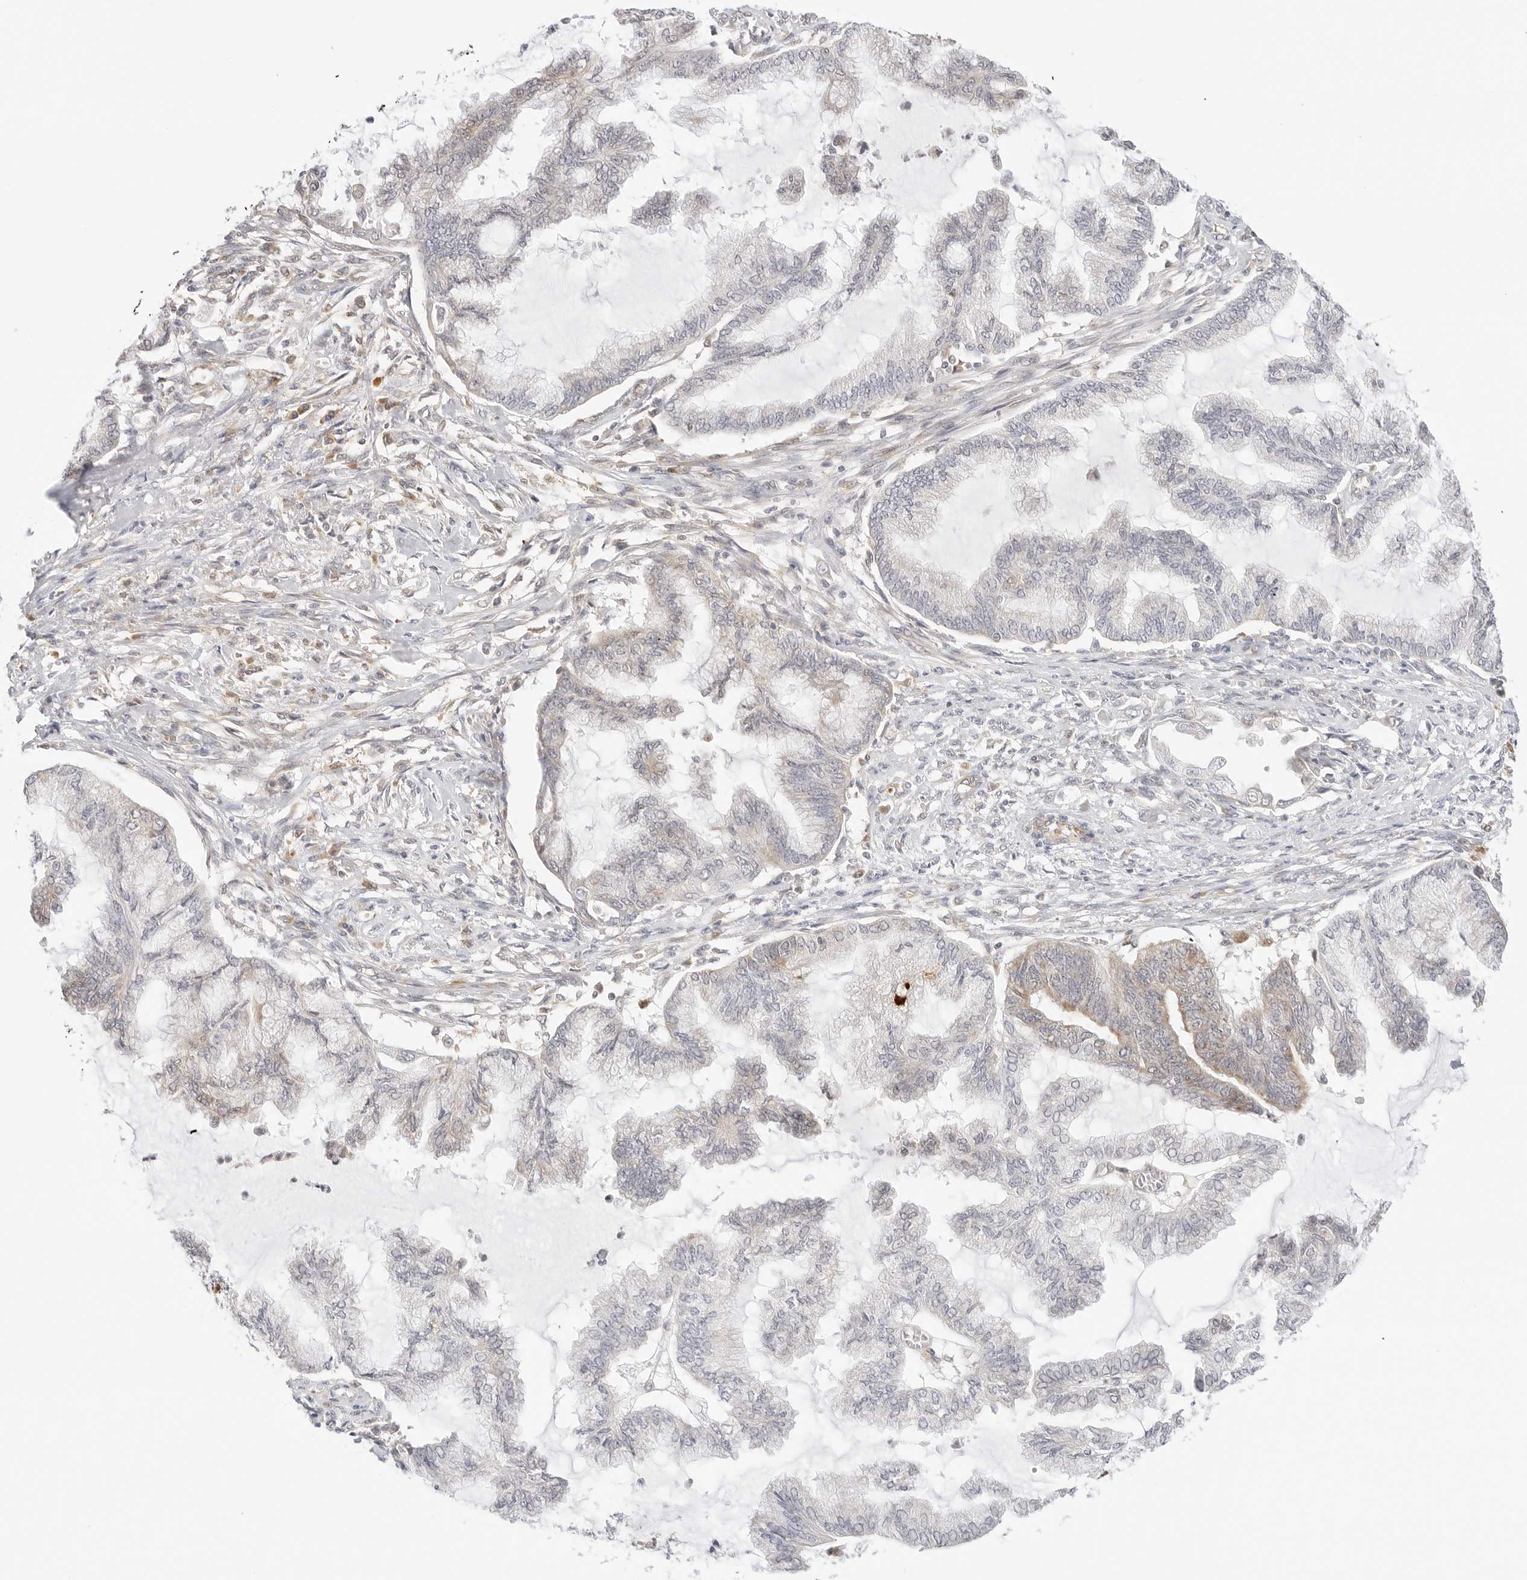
{"staining": {"intensity": "weak", "quantity": "<25%", "location": "cytoplasmic/membranous"}, "tissue": "endometrial cancer", "cell_type": "Tumor cells", "image_type": "cancer", "snomed": [{"axis": "morphology", "description": "Adenocarcinoma, NOS"}, {"axis": "topography", "description": "Endometrium"}], "caption": "Endometrial cancer (adenocarcinoma) was stained to show a protein in brown. There is no significant expression in tumor cells. (Brightfield microscopy of DAB (3,3'-diaminobenzidine) immunohistochemistry at high magnification).", "gene": "ERO1B", "patient": {"sex": "female", "age": 86}}